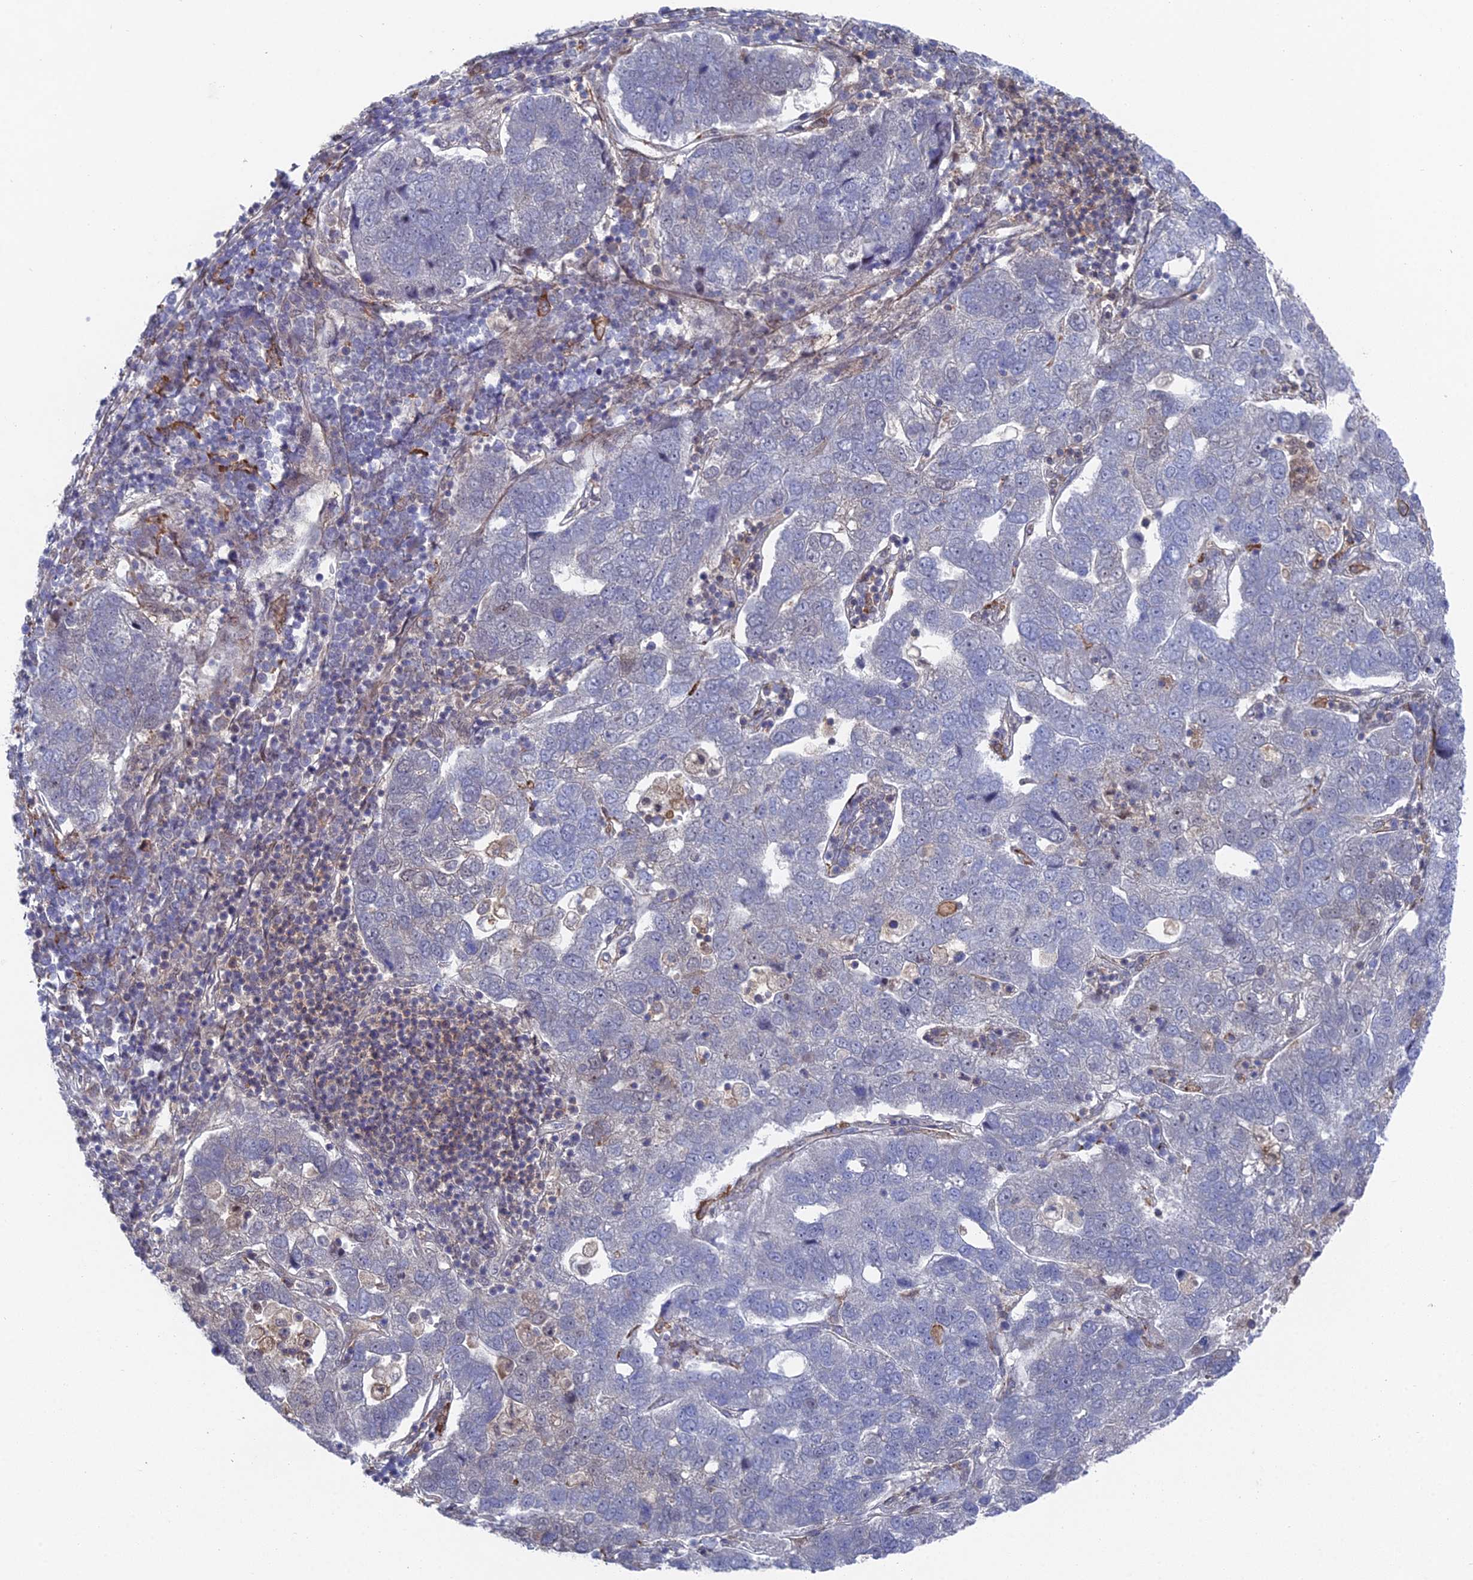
{"staining": {"intensity": "negative", "quantity": "none", "location": "none"}, "tissue": "pancreatic cancer", "cell_type": "Tumor cells", "image_type": "cancer", "snomed": [{"axis": "morphology", "description": "Adenocarcinoma, NOS"}, {"axis": "topography", "description": "Pancreas"}], "caption": "The photomicrograph exhibits no staining of tumor cells in pancreatic cancer.", "gene": "UNC5D", "patient": {"sex": "female", "age": 61}}